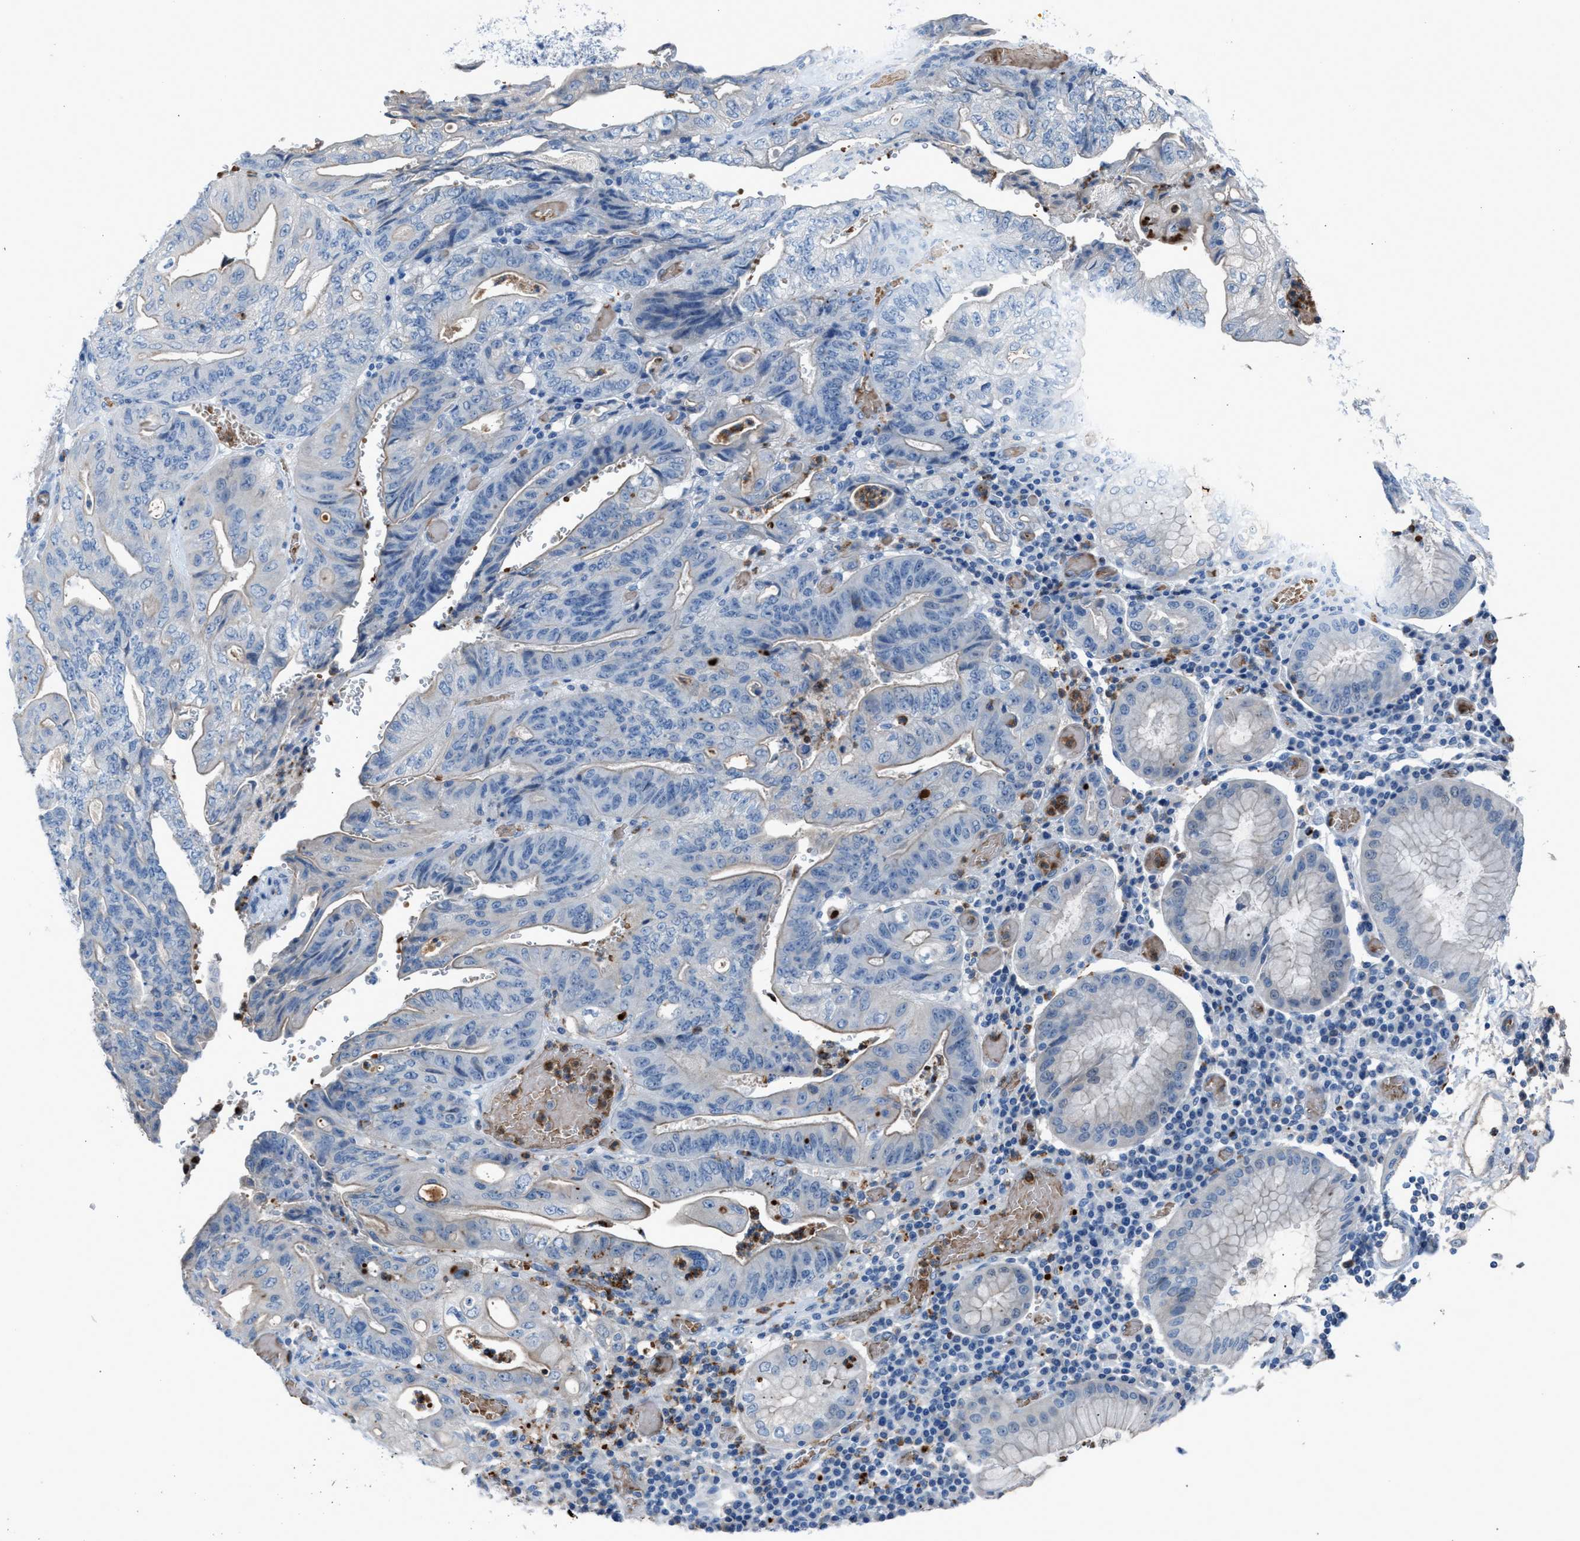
{"staining": {"intensity": "negative", "quantity": "none", "location": "none"}, "tissue": "stomach cancer", "cell_type": "Tumor cells", "image_type": "cancer", "snomed": [{"axis": "morphology", "description": "Adenocarcinoma, NOS"}, {"axis": "topography", "description": "Stomach"}], "caption": "Image shows no protein staining in tumor cells of adenocarcinoma (stomach) tissue. (Stains: DAB (3,3'-diaminobenzidine) immunohistochemistry with hematoxylin counter stain, Microscopy: brightfield microscopy at high magnification).", "gene": "CFAP77", "patient": {"sex": "female", "age": 73}}